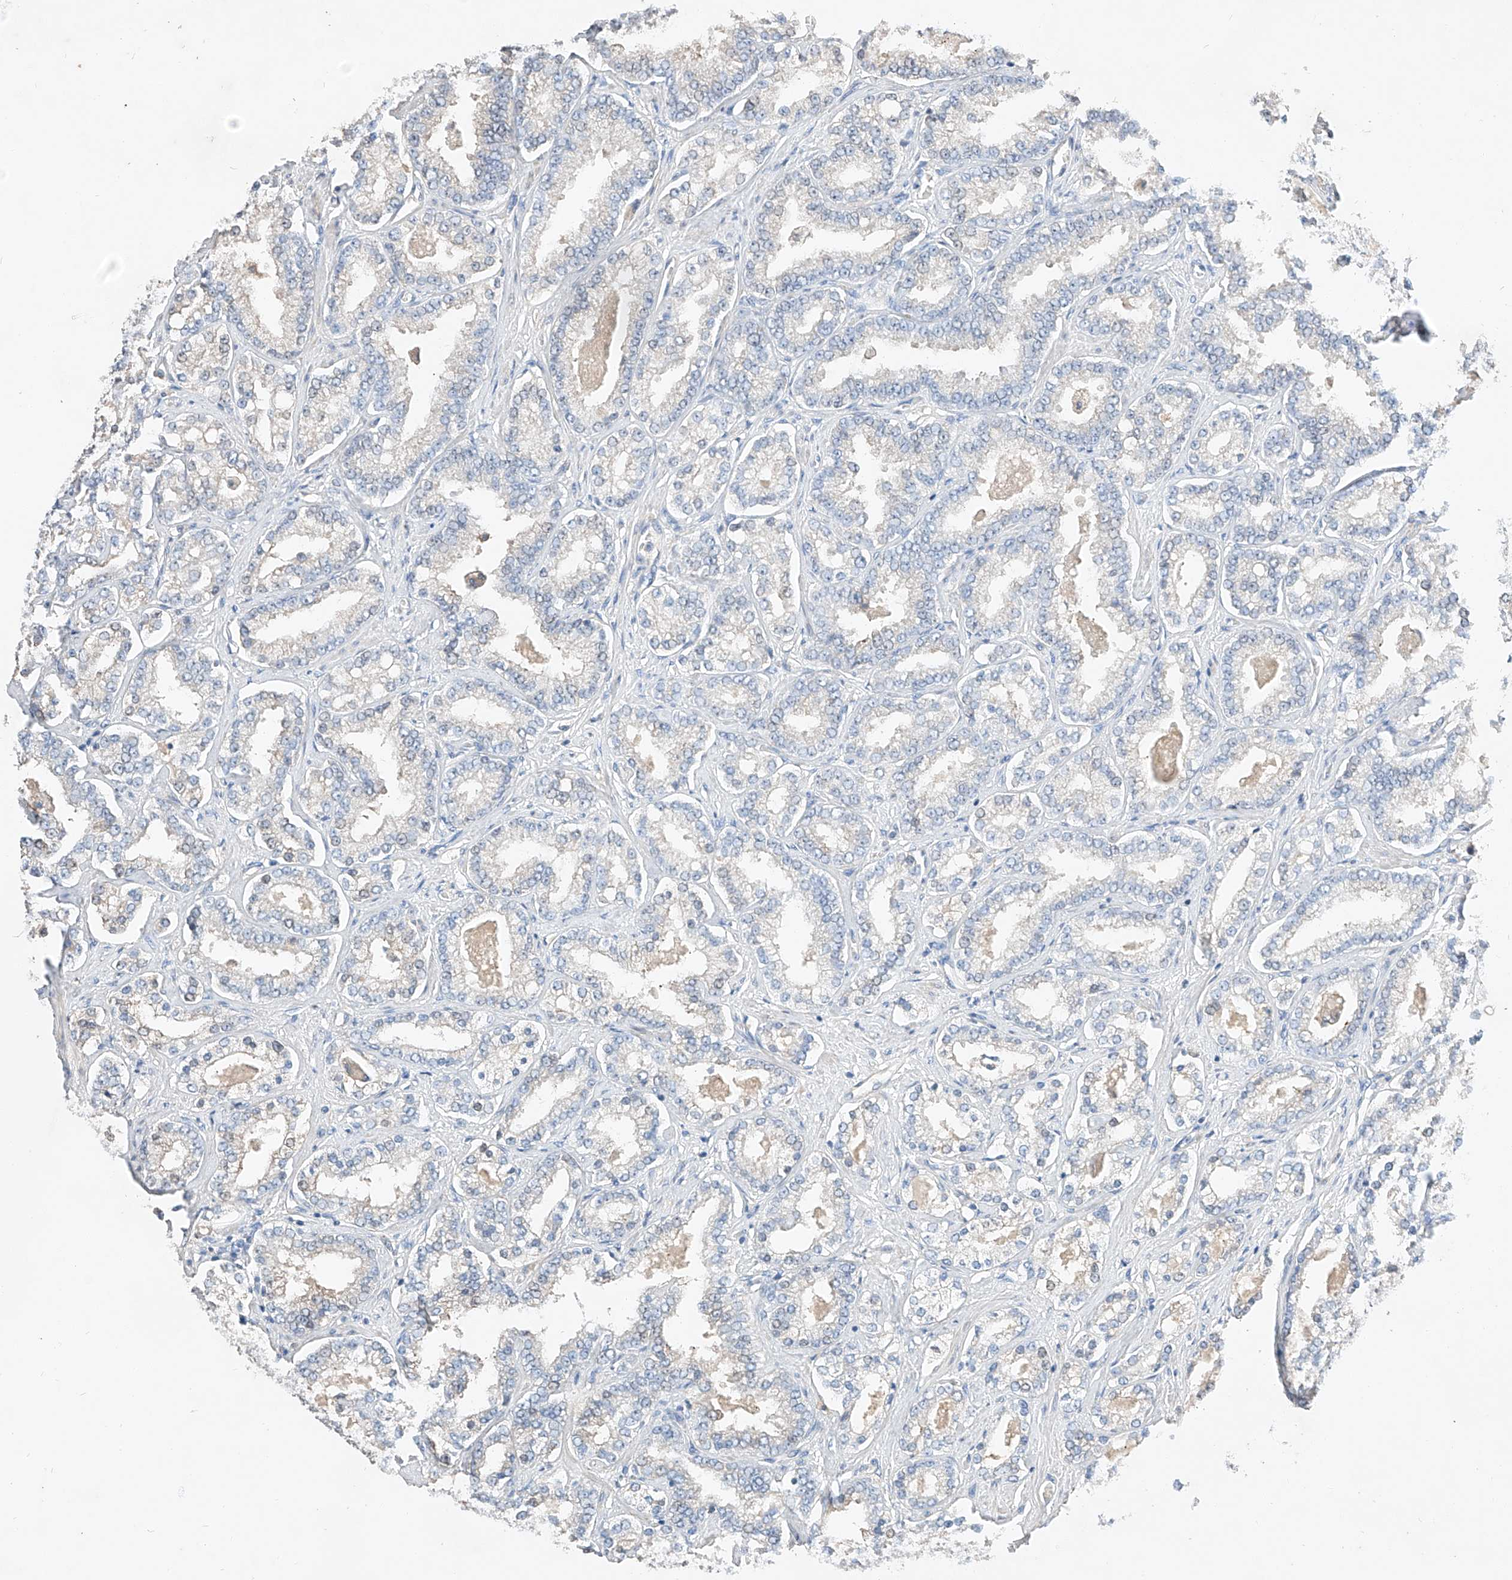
{"staining": {"intensity": "negative", "quantity": "none", "location": "none"}, "tissue": "prostate cancer", "cell_type": "Tumor cells", "image_type": "cancer", "snomed": [{"axis": "morphology", "description": "Normal tissue, NOS"}, {"axis": "morphology", "description": "Adenocarcinoma, High grade"}, {"axis": "topography", "description": "Prostate"}], "caption": "DAB (3,3'-diaminobenzidine) immunohistochemical staining of prostate cancer displays no significant expression in tumor cells.", "gene": "RUSC1", "patient": {"sex": "male", "age": 83}}